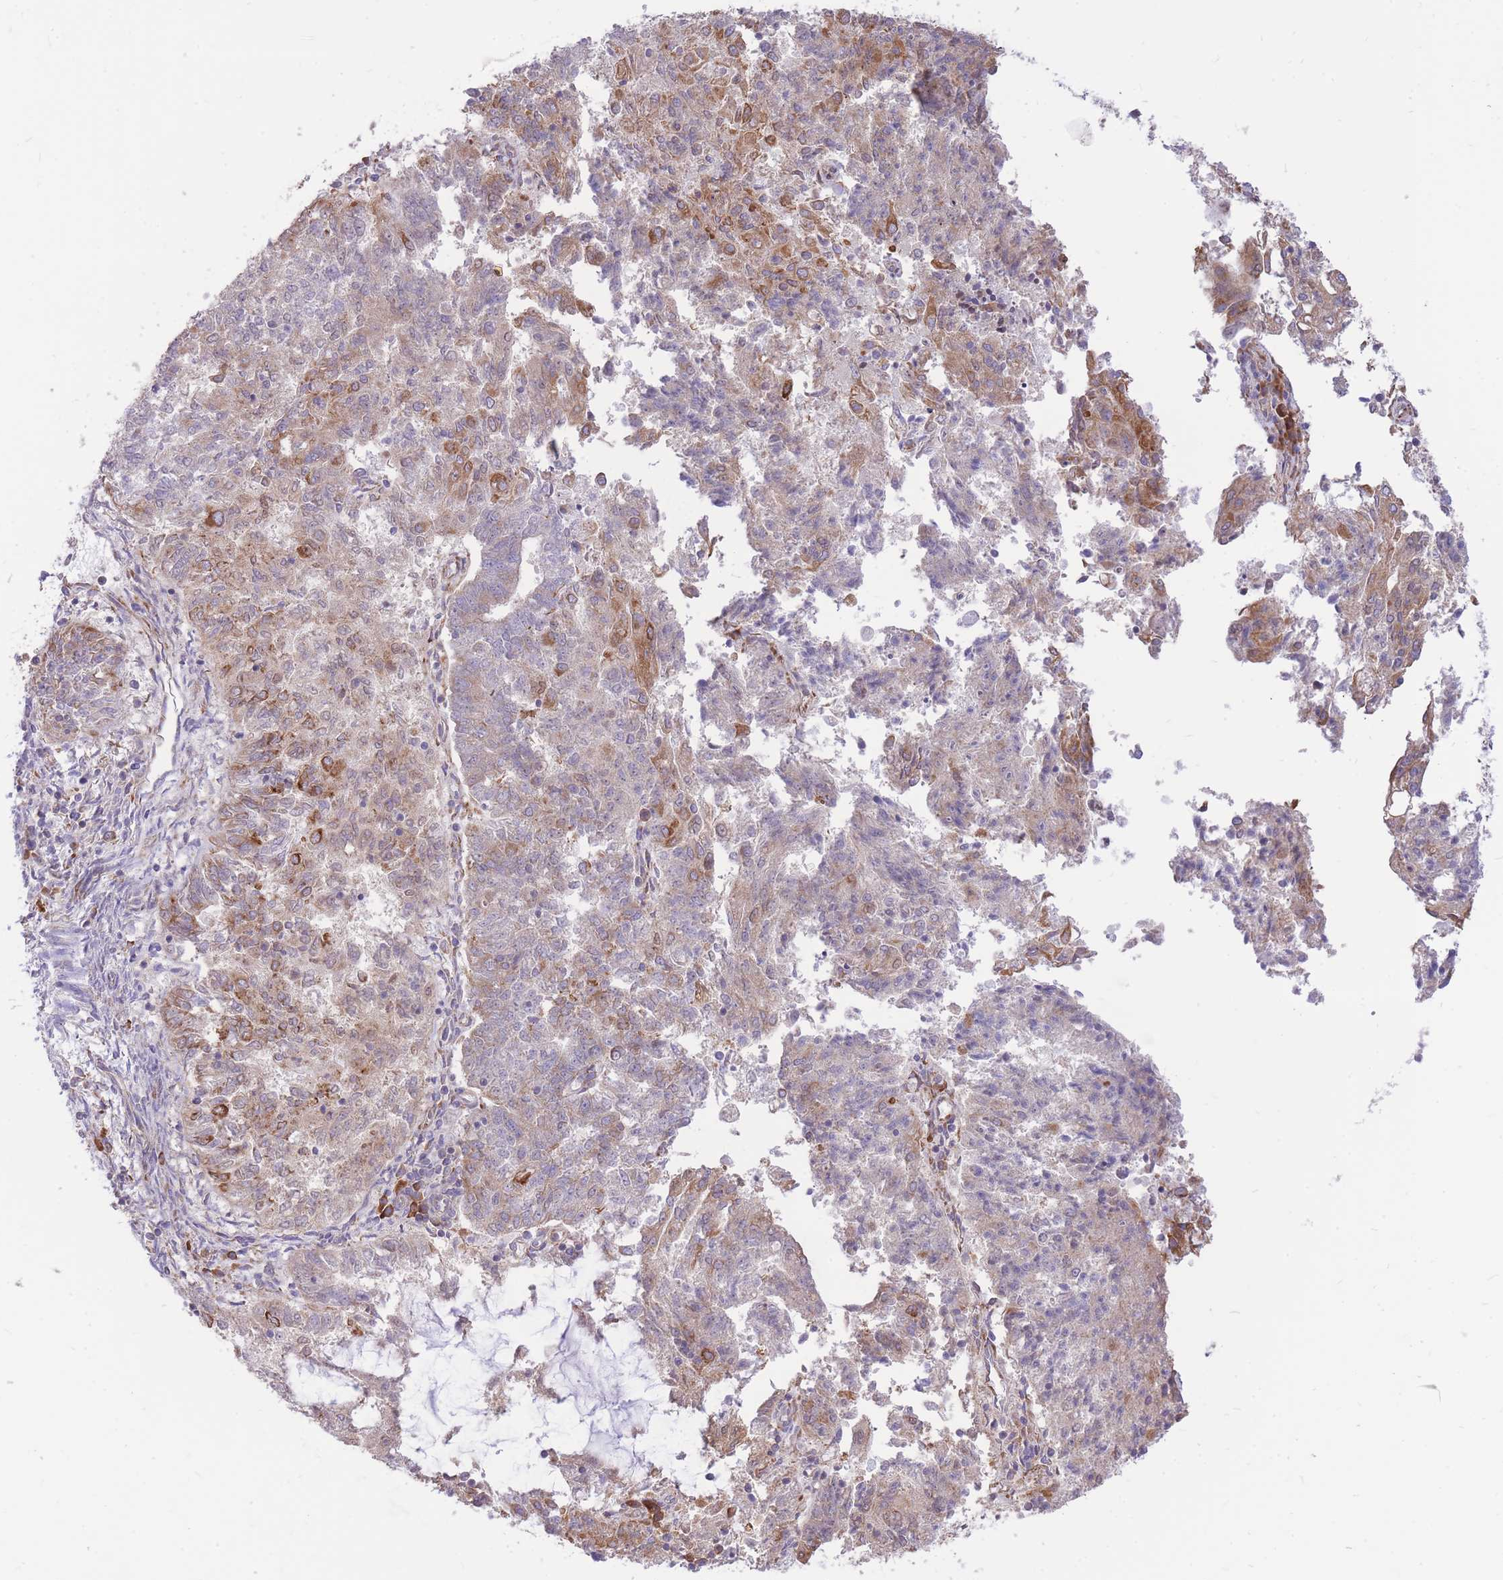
{"staining": {"intensity": "moderate", "quantity": "<25%", "location": "cytoplasmic/membranous"}, "tissue": "endometrial cancer", "cell_type": "Tumor cells", "image_type": "cancer", "snomed": [{"axis": "morphology", "description": "Adenocarcinoma, NOS"}, {"axis": "topography", "description": "Endometrium"}], "caption": "Tumor cells reveal moderate cytoplasmic/membranous expression in about <25% of cells in endometrial adenocarcinoma.", "gene": "GBP7", "patient": {"sex": "female", "age": 82}}